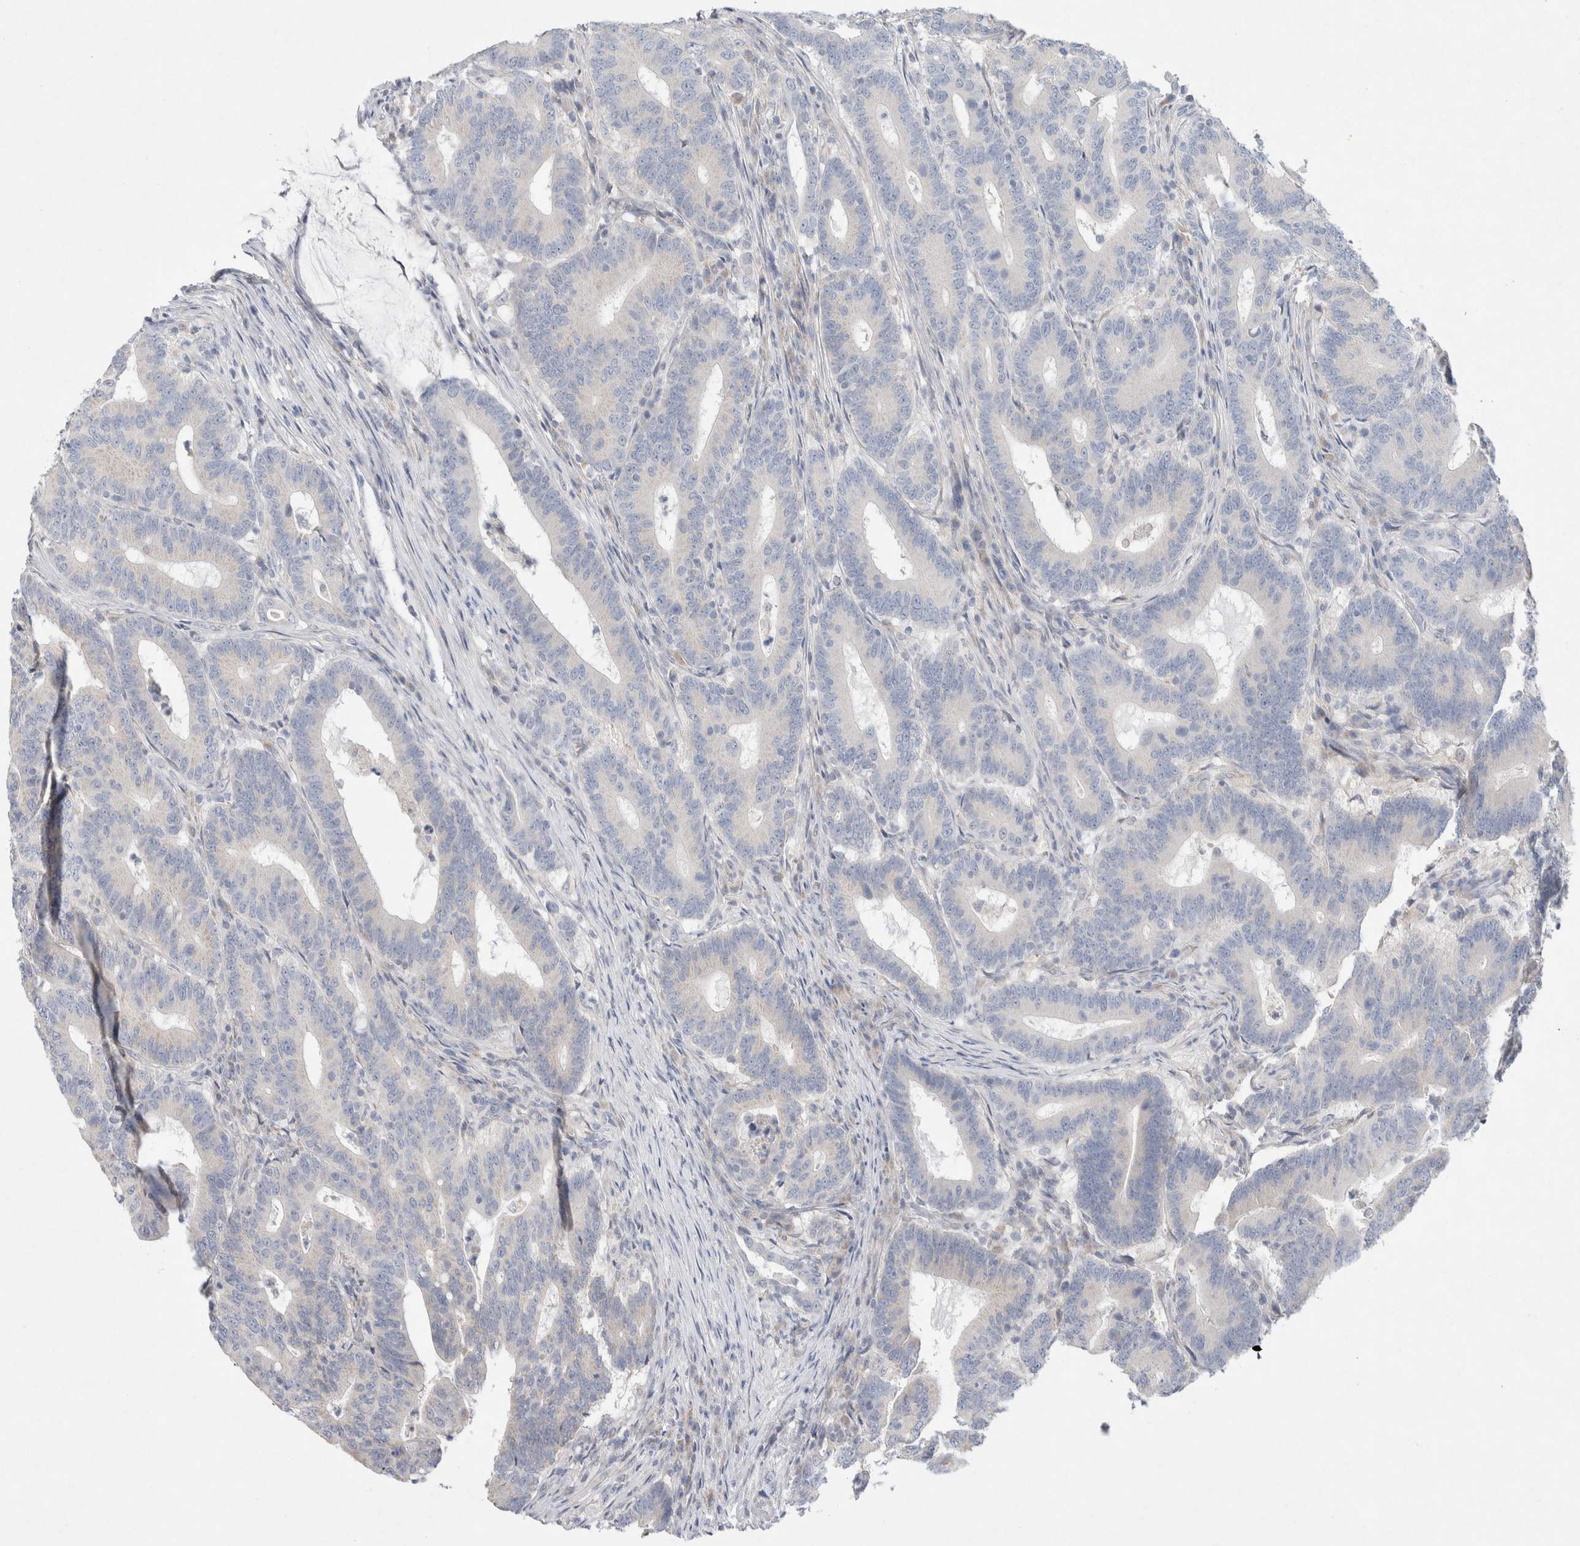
{"staining": {"intensity": "negative", "quantity": "none", "location": "none"}, "tissue": "colorectal cancer", "cell_type": "Tumor cells", "image_type": "cancer", "snomed": [{"axis": "morphology", "description": "Adenocarcinoma, NOS"}, {"axis": "topography", "description": "Colon"}], "caption": "Human adenocarcinoma (colorectal) stained for a protein using IHC demonstrates no staining in tumor cells.", "gene": "CMTM4", "patient": {"sex": "female", "age": 66}}